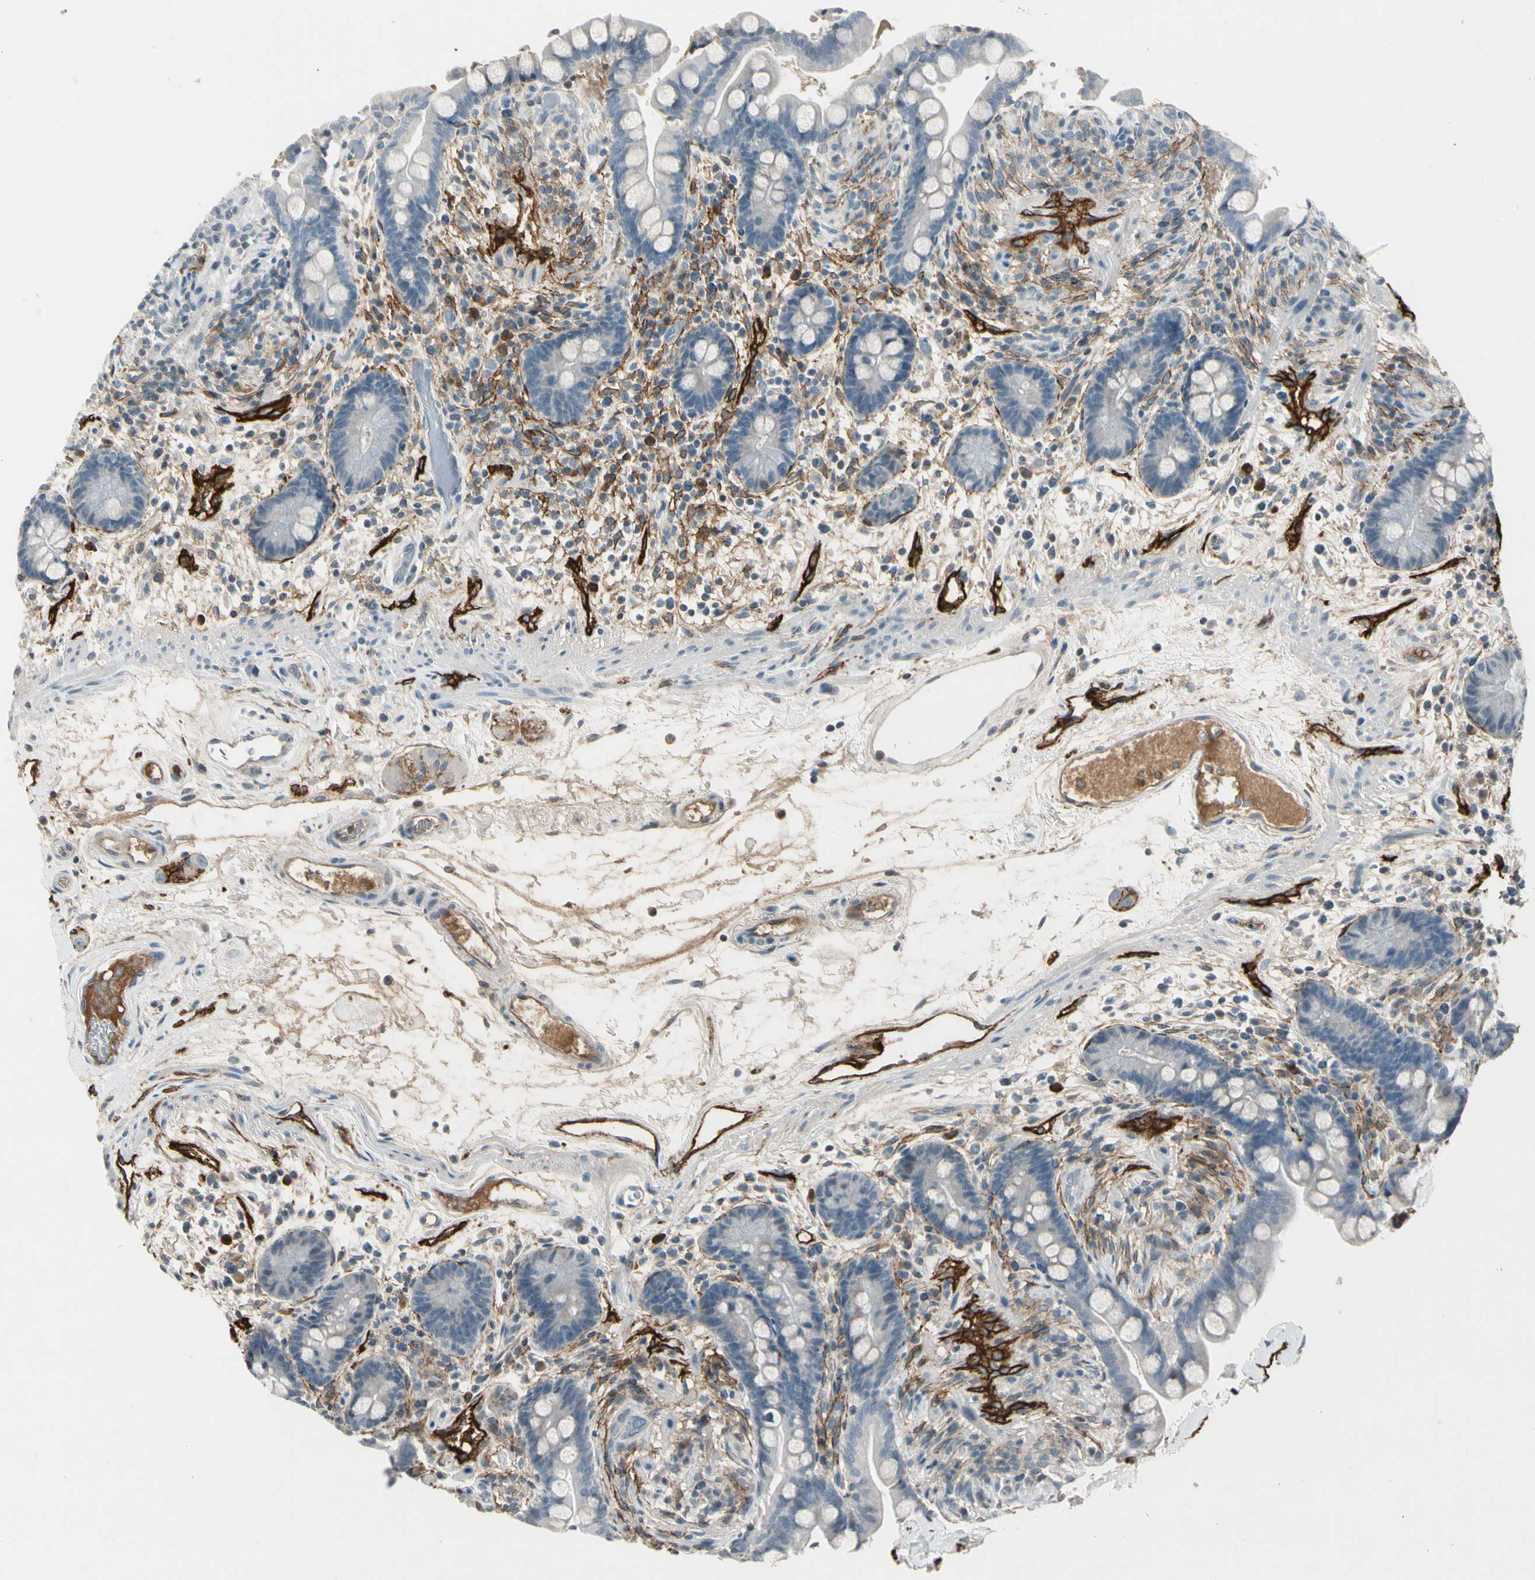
{"staining": {"intensity": "strong", "quantity": "25%-75%", "location": "cytoplasmic/membranous"}, "tissue": "colon", "cell_type": "Endothelial cells", "image_type": "normal", "snomed": [{"axis": "morphology", "description": "Normal tissue, NOS"}, {"axis": "topography", "description": "Colon"}], "caption": "Protein expression analysis of benign colon reveals strong cytoplasmic/membranous positivity in approximately 25%-75% of endothelial cells.", "gene": "PDPN", "patient": {"sex": "male", "age": 73}}